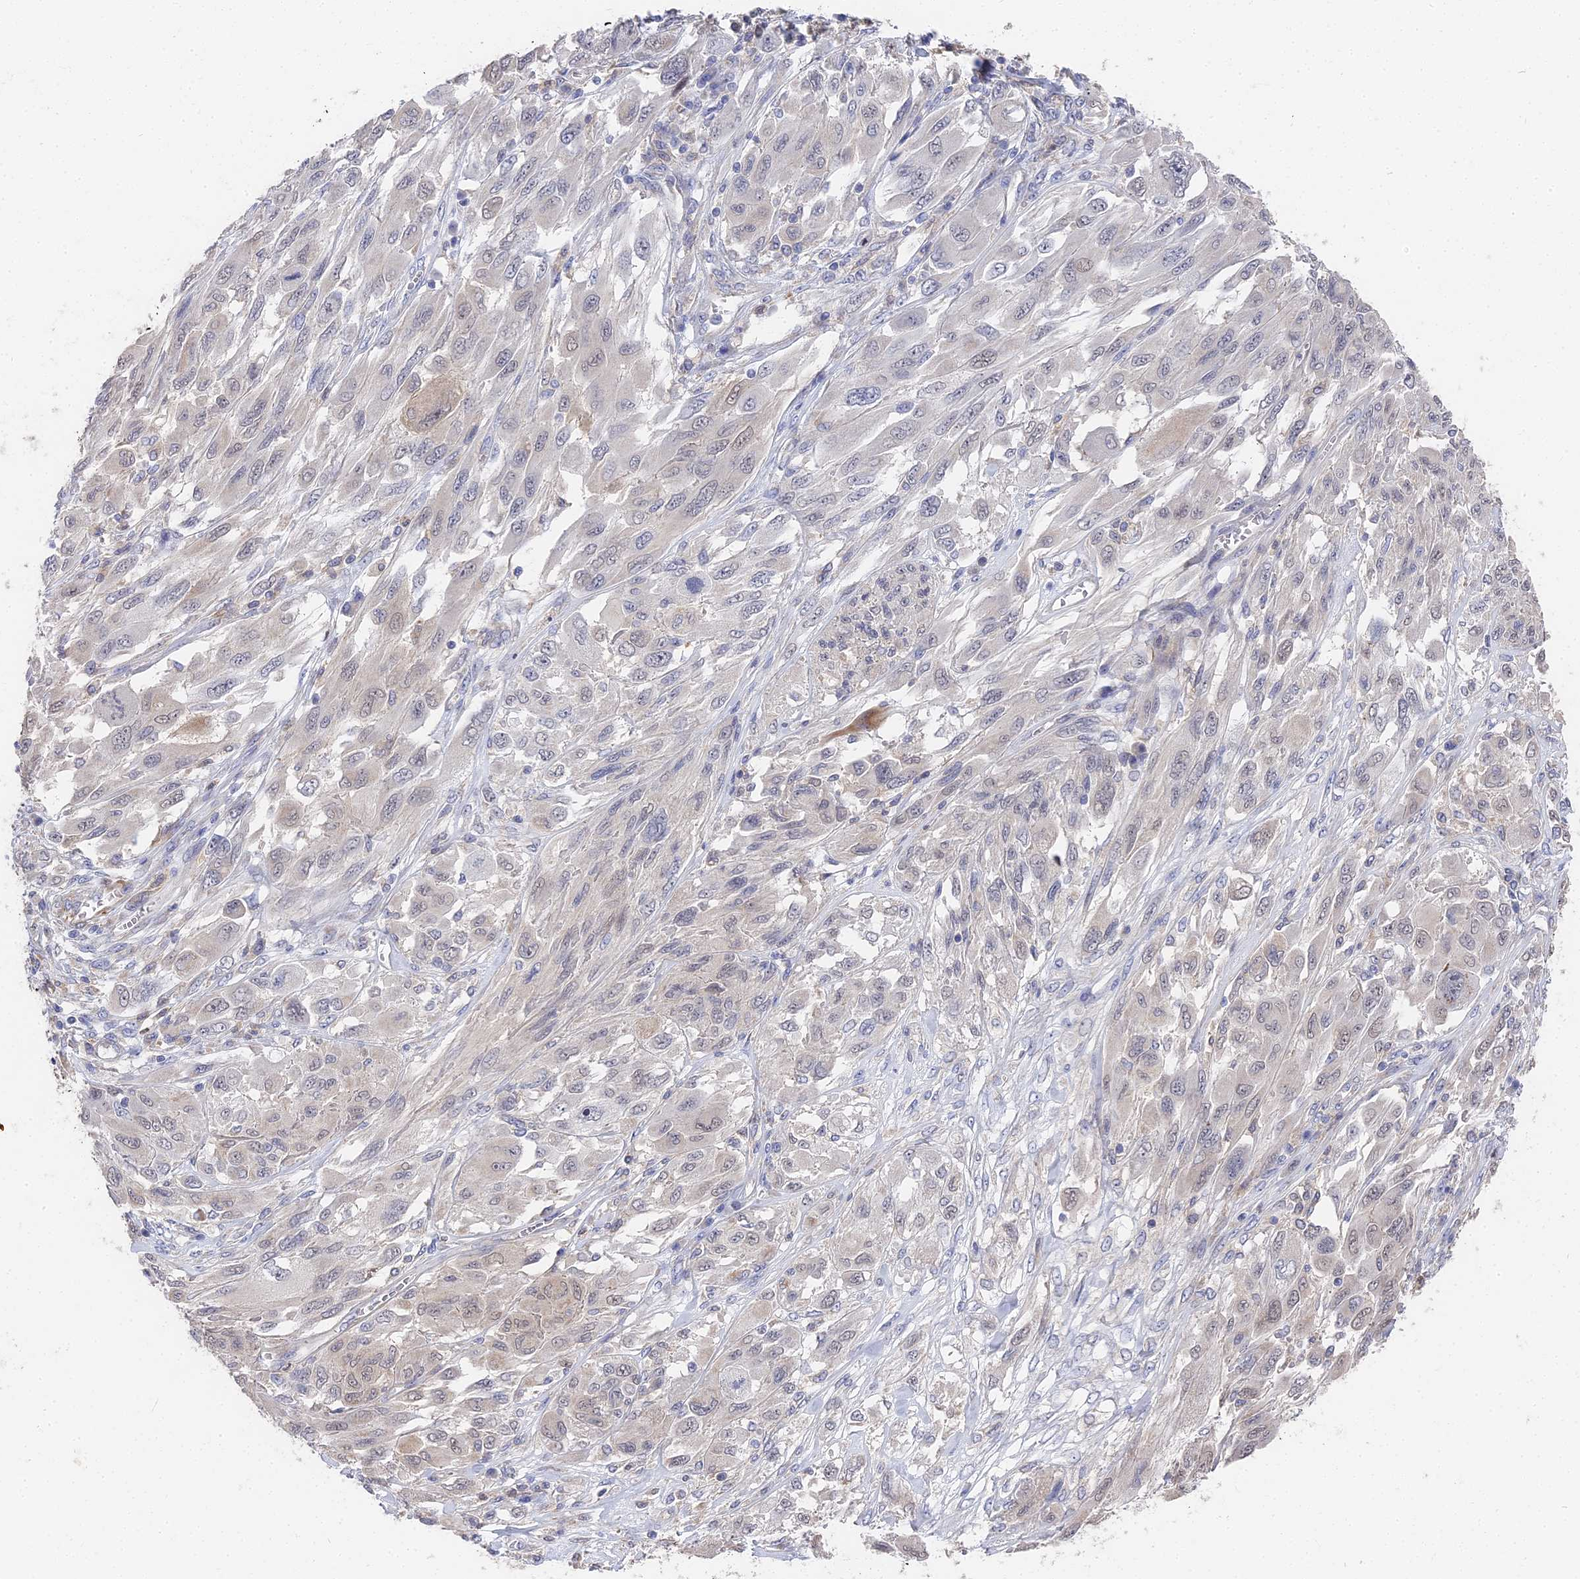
{"staining": {"intensity": "negative", "quantity": "none", "location": "none"}, "tissue": "melanoma", "cell_type": "Tumor cells", "image_type": "cancer", "snomed": [{"axis": "morphology", "description": "Malignant melanoma, NOS"}, {"axis": "topography", "description": "Skin"}], "caption": "Immunohistochemistry of human malignant melanoma reveals no positivity in tumor cells.", "gene": "CCDC113", "patient": {"sex": "female", "age": 91}}